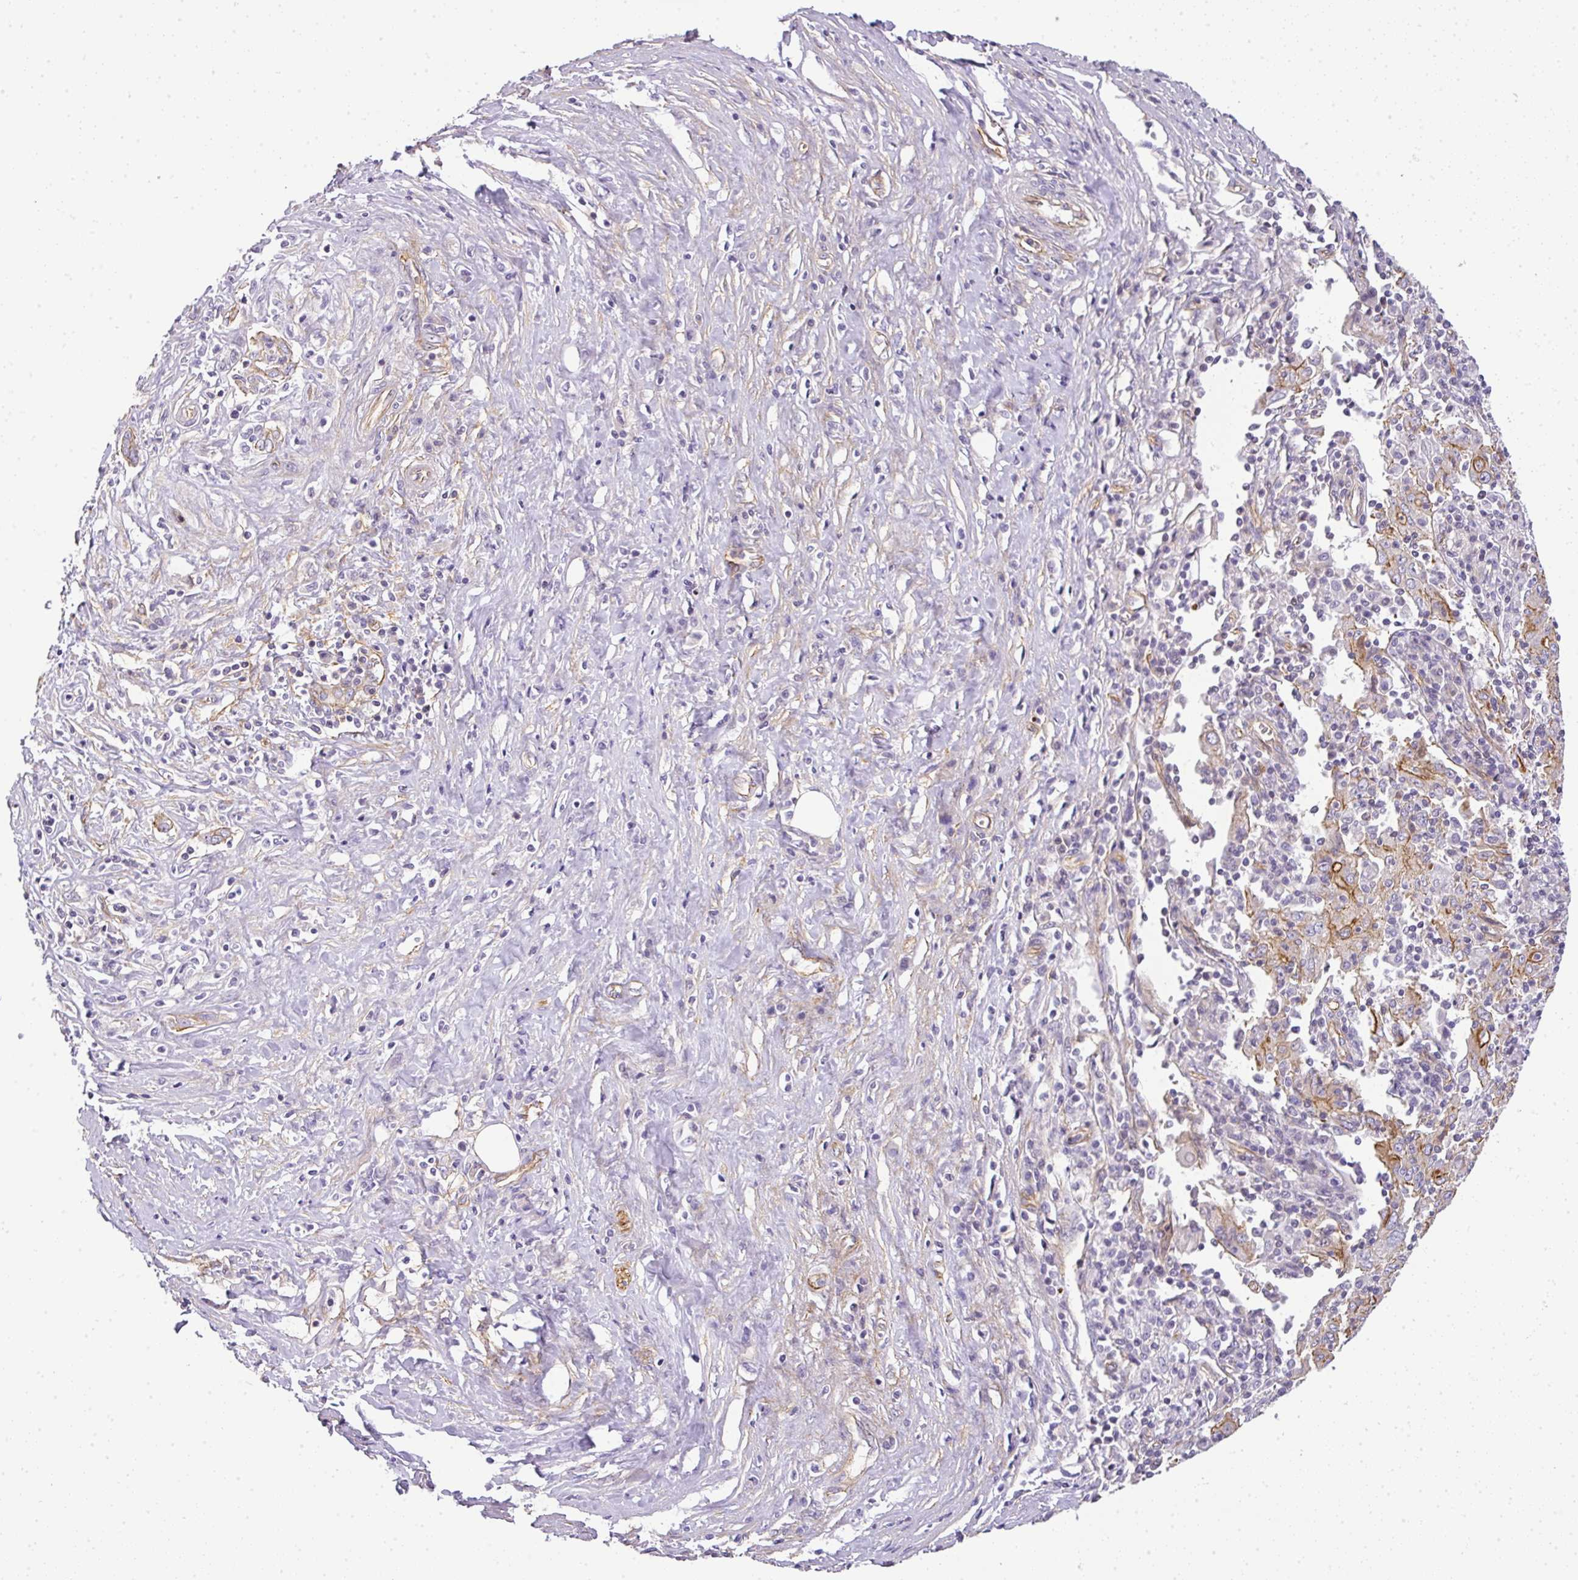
{"staining": {"intensity": "moderate", "quantity": "<25%", "location": "cytoplasmic/membranous"}, "tissue": "pancreatic cancer", "cell_type": "Tumor cells", "image_type": "cancer", "snomed": [{"axis": "morphology", "description": "Adenocarcinoma, NOS"}, {"axis": "topography", "description": "Pancreas"}], "caption": "Moderate cytoplasmic/membranous expression is appreciated in approximately <25% of tumor cells in pancreatic cancer. (DAB (3,3'-diaminobenzidine) IHC with brightfield microscopy, high magnification).", "gene": "OR11H4", "patient": {"sex": "male", "age": 63}}